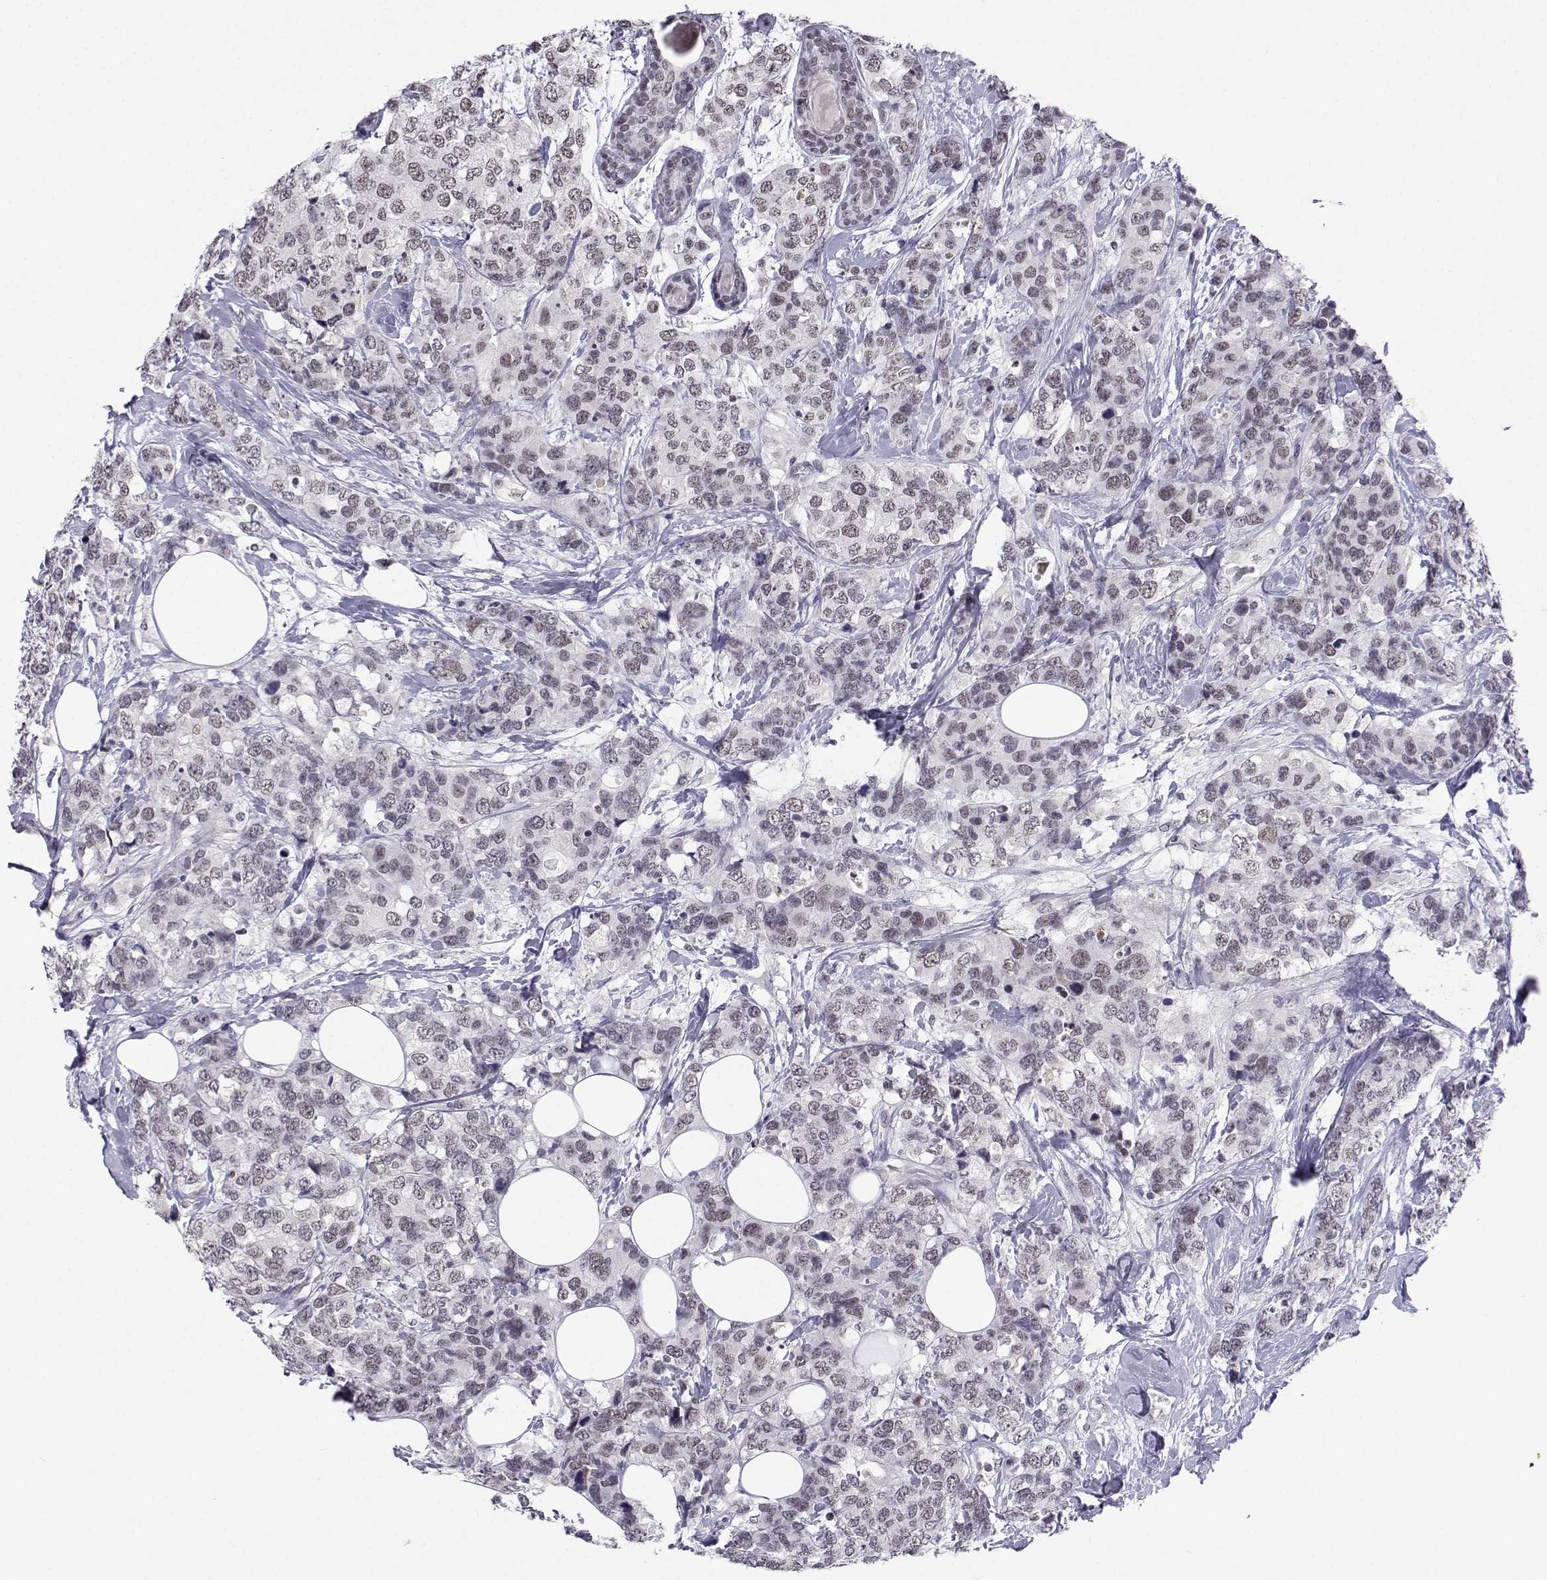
{"staining": {"intensity": "weak", "quantity": "25%-75%", "location": "nuclear"}, "tissue": "breast cancer", "cell_type": "Tumor cells", "image_type": "cancer", "snomed": [{"axis": "morphology", "description": "Lobular carcinoma"}, {"axis": "topography", "description": "Breast"}], "caption": "A brown stain shows weak nuclear expression of a protein in human breast cancer (lobular carcinoma) tumor cells. (brown staining indicates protein expression, while blue staining denotes nuclei).", "gene": "MED26", "patient": {"sex": "female", "age": 59}}